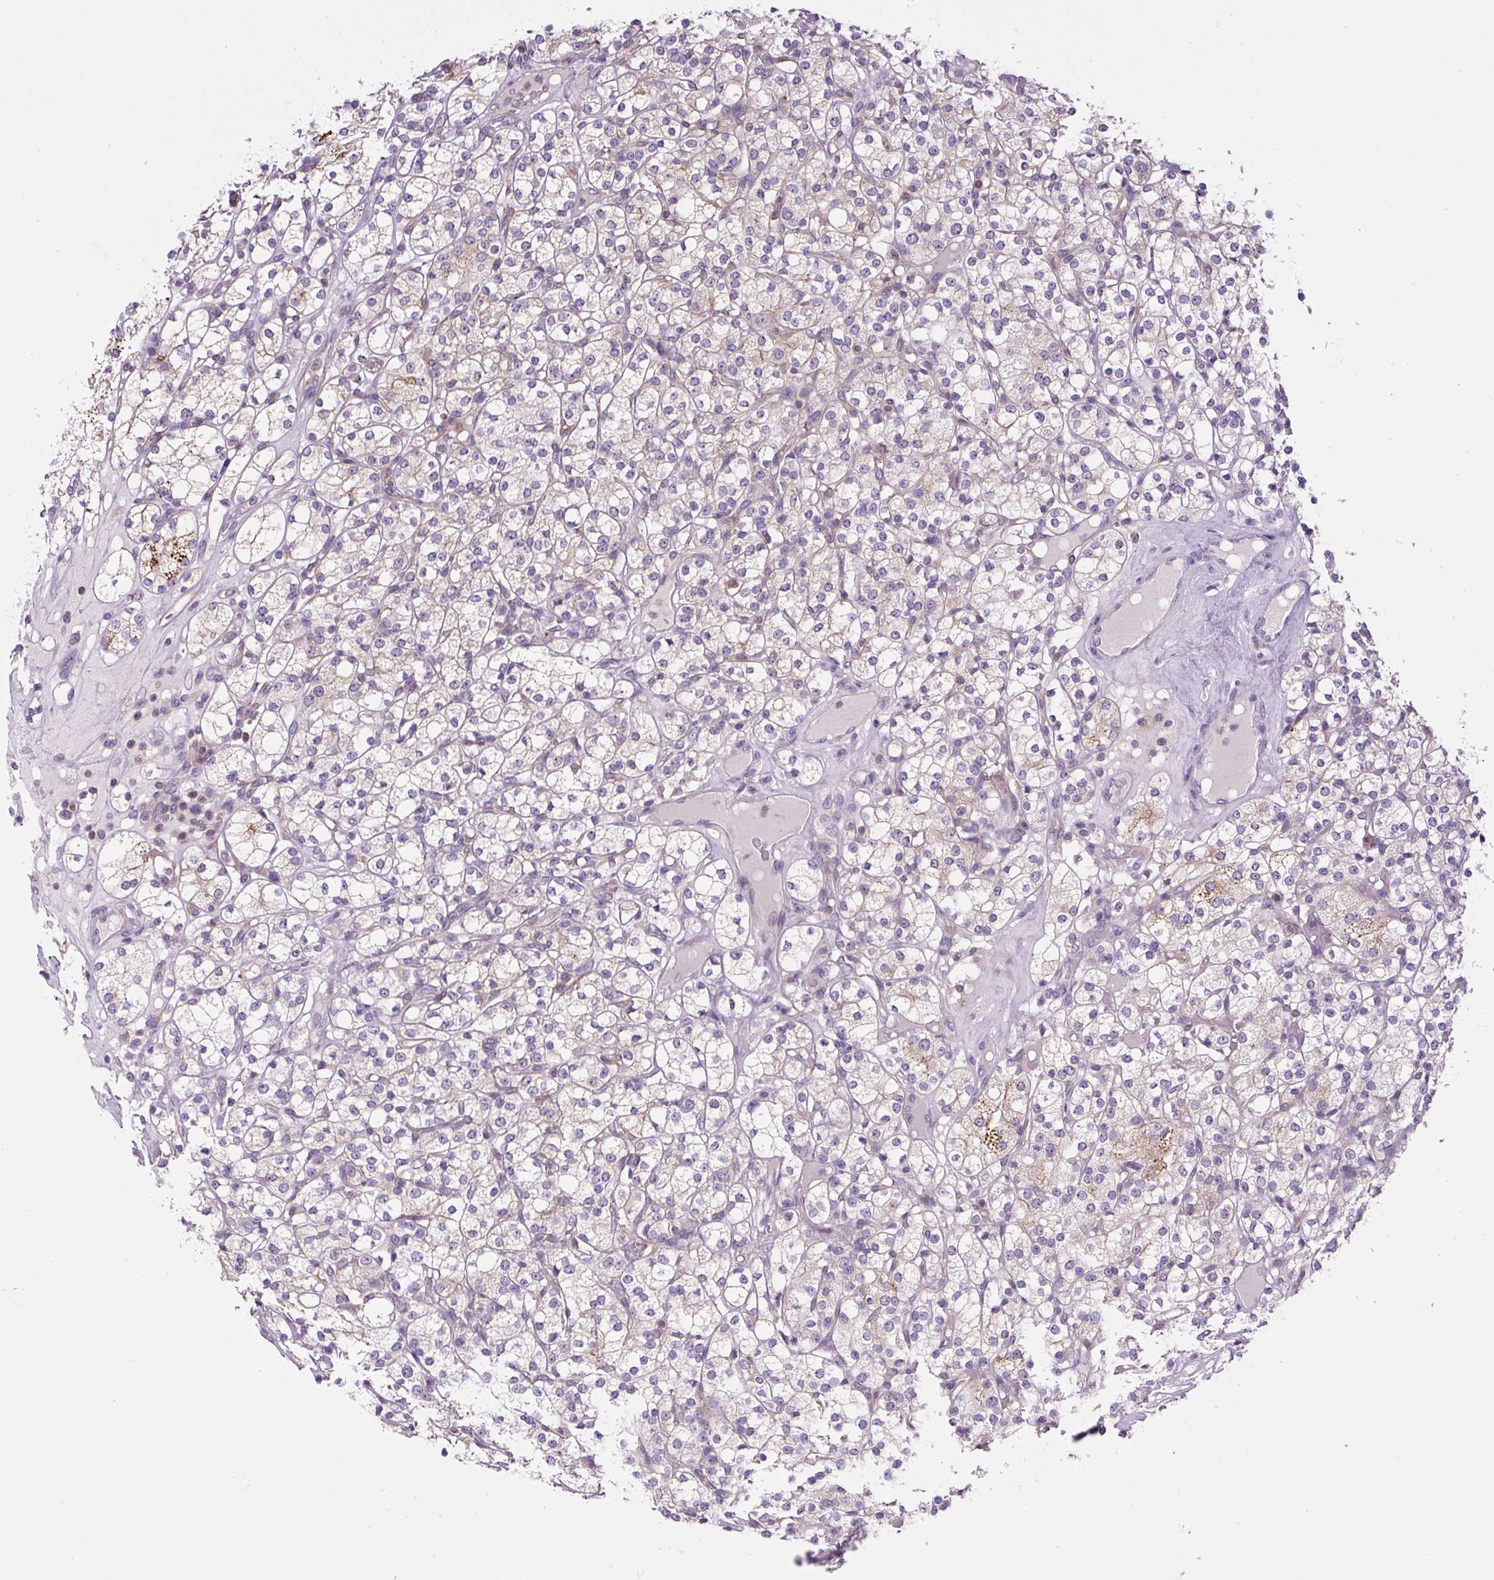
{"staining": {"intensity": "weak", "quantity": "<25%", "location": "cytoplasmic/membranous"}, "tissue": "renal cancer", "cell_type": "Tumor cells", "image_type": "cancer", "snomed": [{"axis": "morphology", "description": "Adenocarcinoma, NOS"}, {"axis": "topography", "description": "Kidney"}], "caption": "Protein analysis of adenocarcinoma (renal) shows no significant expression in tumor cells. (DAB immunohistochemistry (IHC), high magnification).", "gene": "PIP5KL1", "patient": {"sex": "male", "age": 77}}